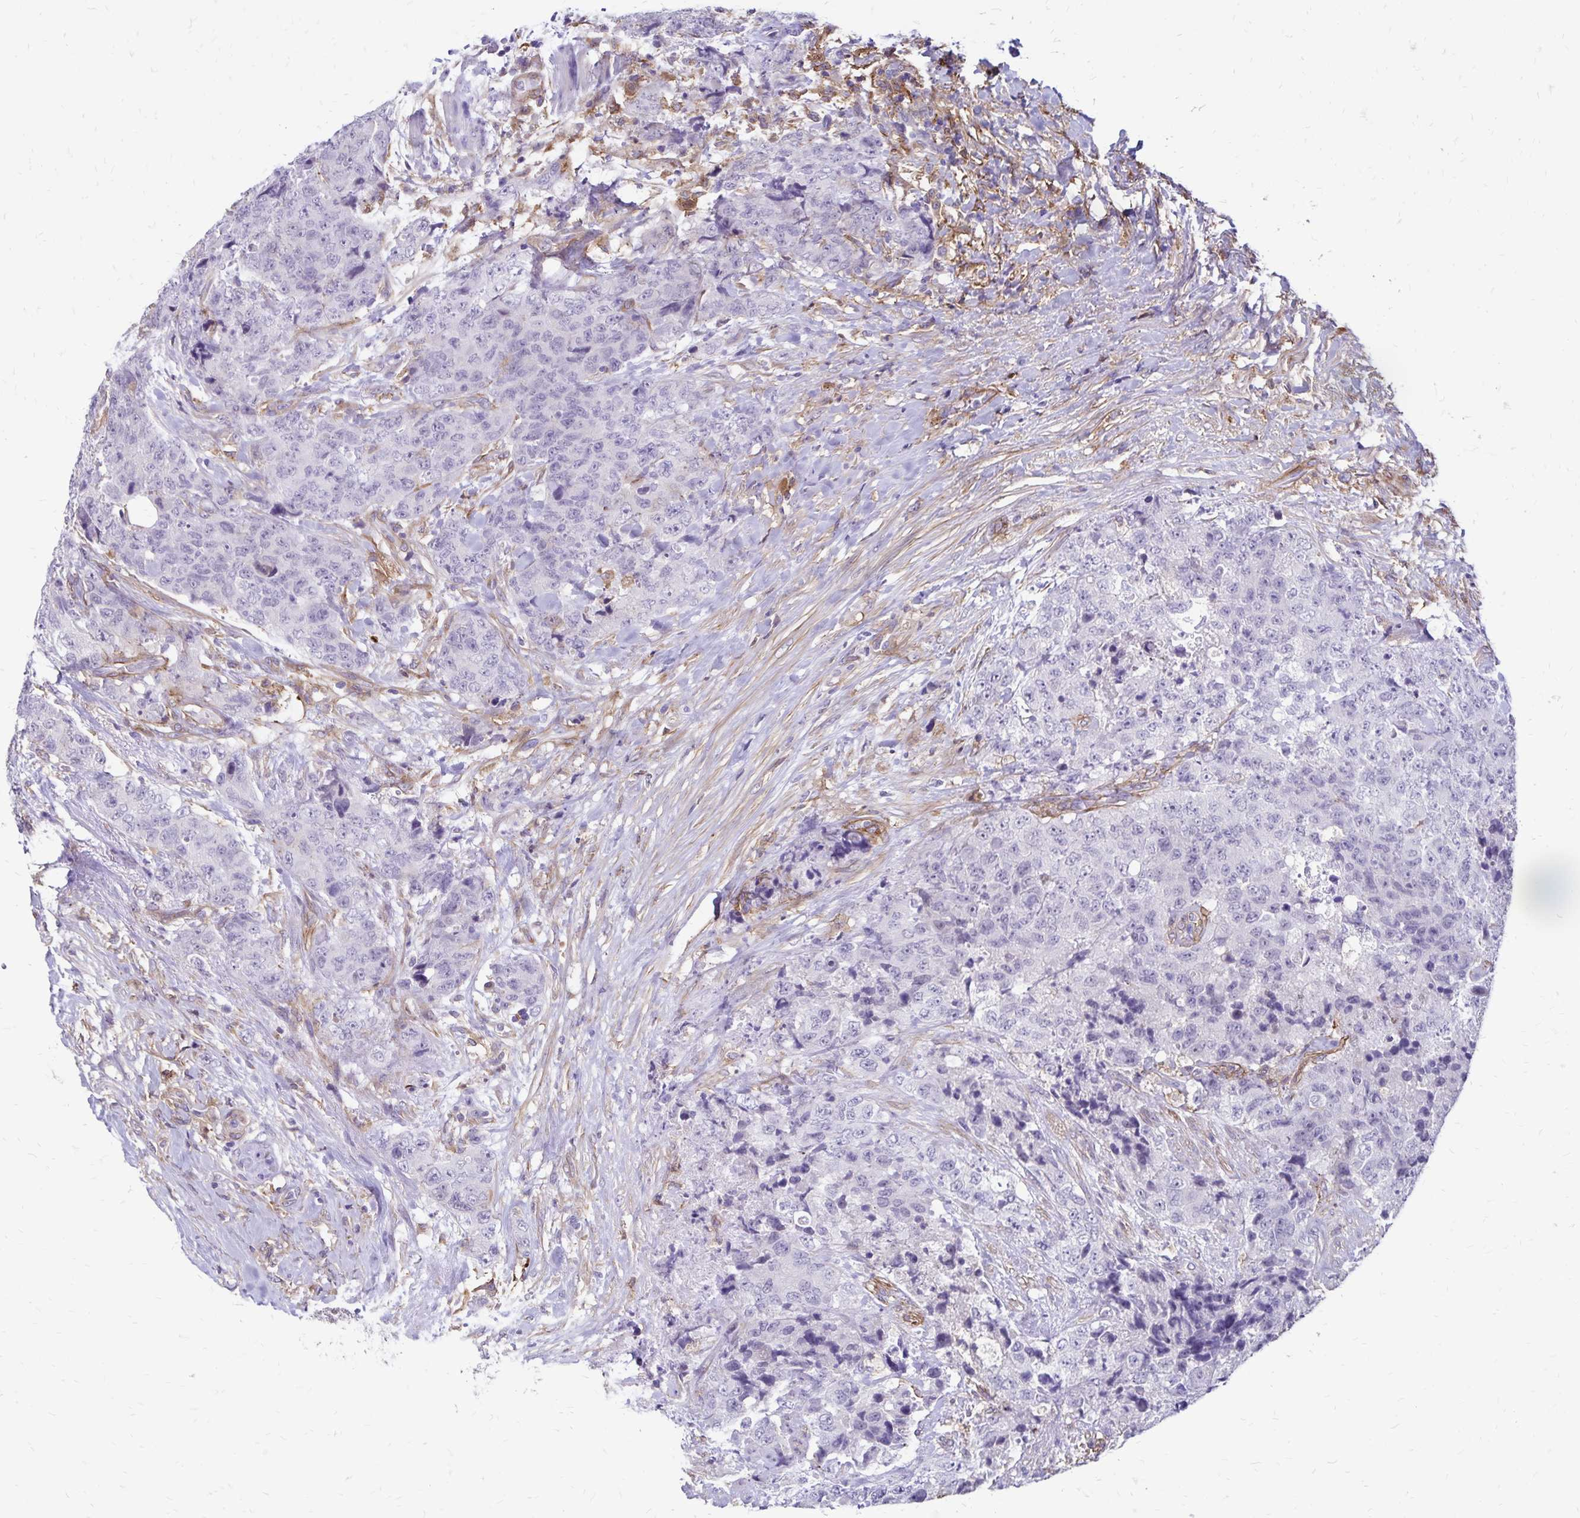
{"staining": {"intensity": "negative", "quantity": "none", "location": "none"}, "tissue": "urothelial cancer", "cell_type": "Tumor cells", "image_type": "cancer", "snomed": [{"axis": "morphology", "description": "Urothelial carcinoma, High grade"}, {"axis": "topography", "description": "Urinary bladder"}], "caption": "Tumor cells show no significant protein staining in urothelial cancer. The staining was performed using DAB to visualize the protein expression in brown, while the nuclei were stained in blue with hematoxylin (Magnification: 20x).", "gene": "TNS3", "patient": {"sex": "female", "age": 78}}